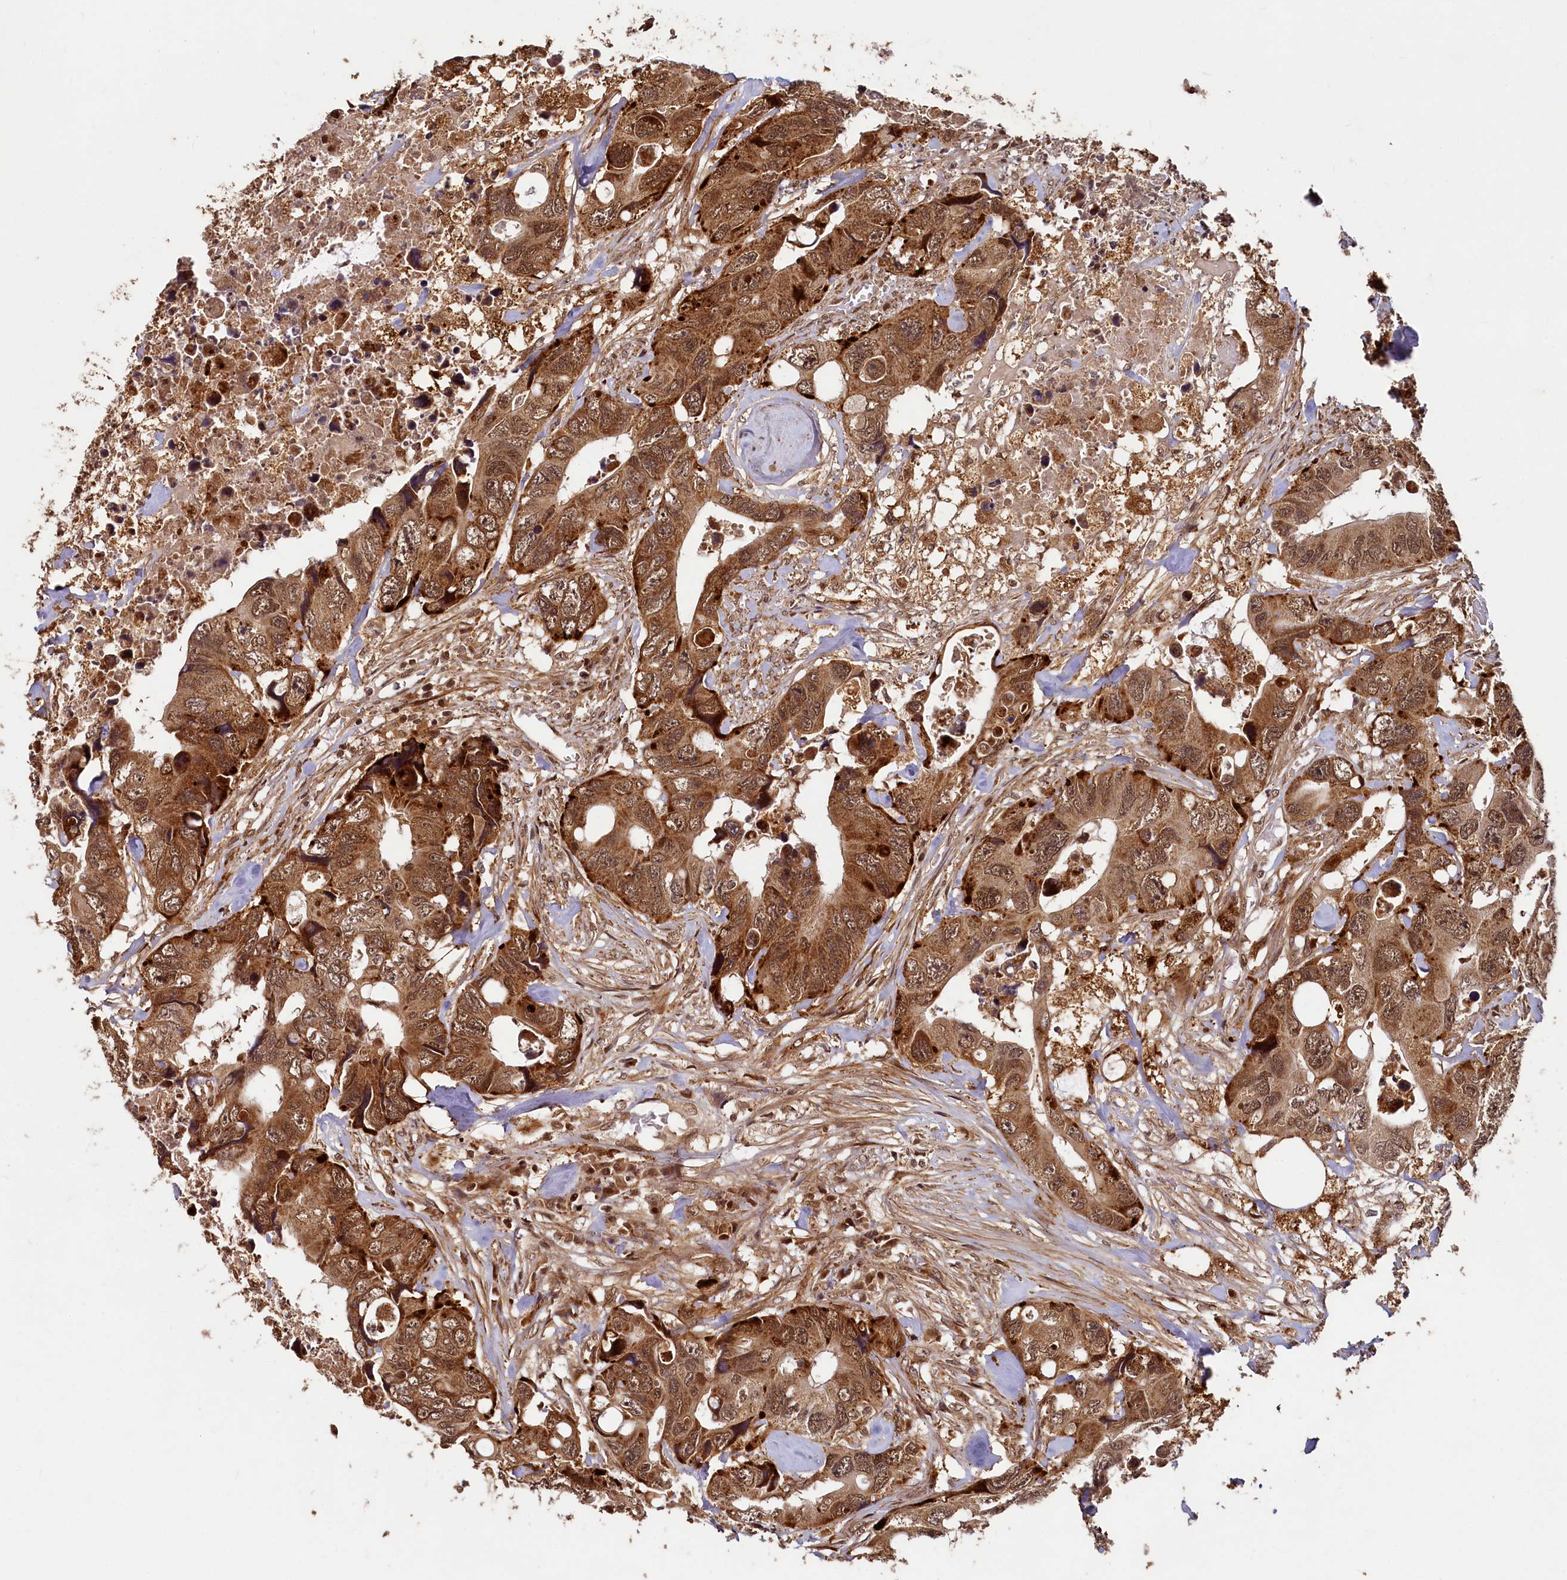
{"staining": {"intensity": "moderate", "quantity": ">75%", "location": "cytoplasmic/membranous,nuclear"}, "tissue": "colorectal cancer", "cell_type": "Tumor cells", "image_type": "cancer", "snomed": [{"axis": "morphology", "description": "Adenocarcinoma, NOS"}, {"axis": "topography", "description": "Rectum"}], "caption": "The photomicrograph exhibits immunohistochemical staining of colorectal cancer (adenocarcinoma). There is moderate cytoplasmic/membranous and nuclear expression is seen in approximately >75% of tumor cells.", "gene": "TRIM23", "patient": {"sex": "male", "age": 57}}